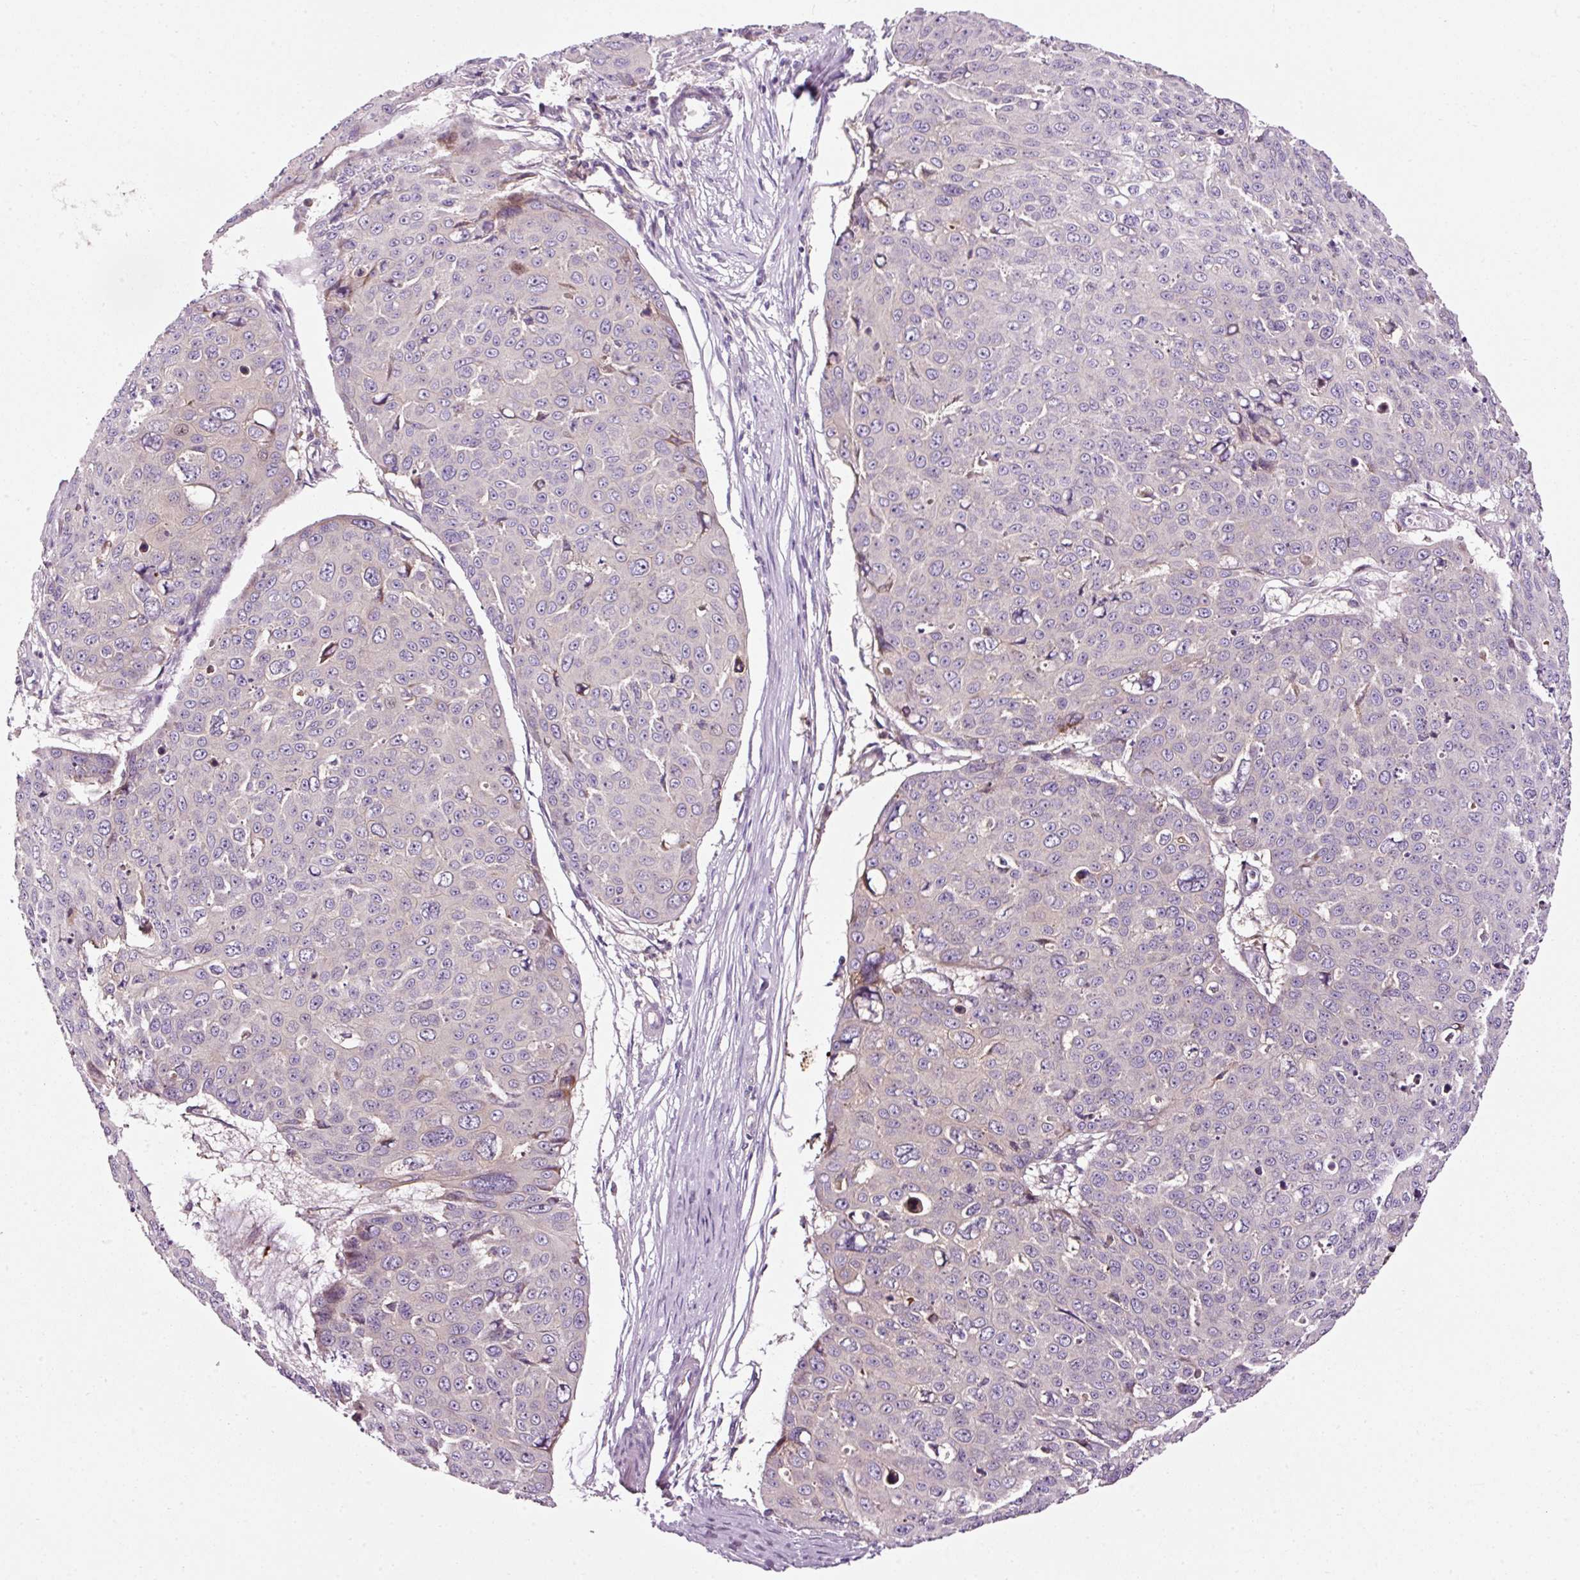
{"staining": {"intensity": "negative", "quantity": "none", "location": "none"}, "tissue": "skin cancer", "cell_type": "Tumor cells", "image_type": "cancer", "snomed": [{"axis": "morphology", "description": "Squamous cell carcinoma, NOS"}, {"axis": "topography", "description": "Skin"}], "caption": "Immunohistochemistry photomicrograph of skin cancer (squamous cell carcinoma) stained for a protein (brown), which displays no staining in tumor cells.", "gene": "NAPA", "patient": {"sex": "male", "age": 71}}